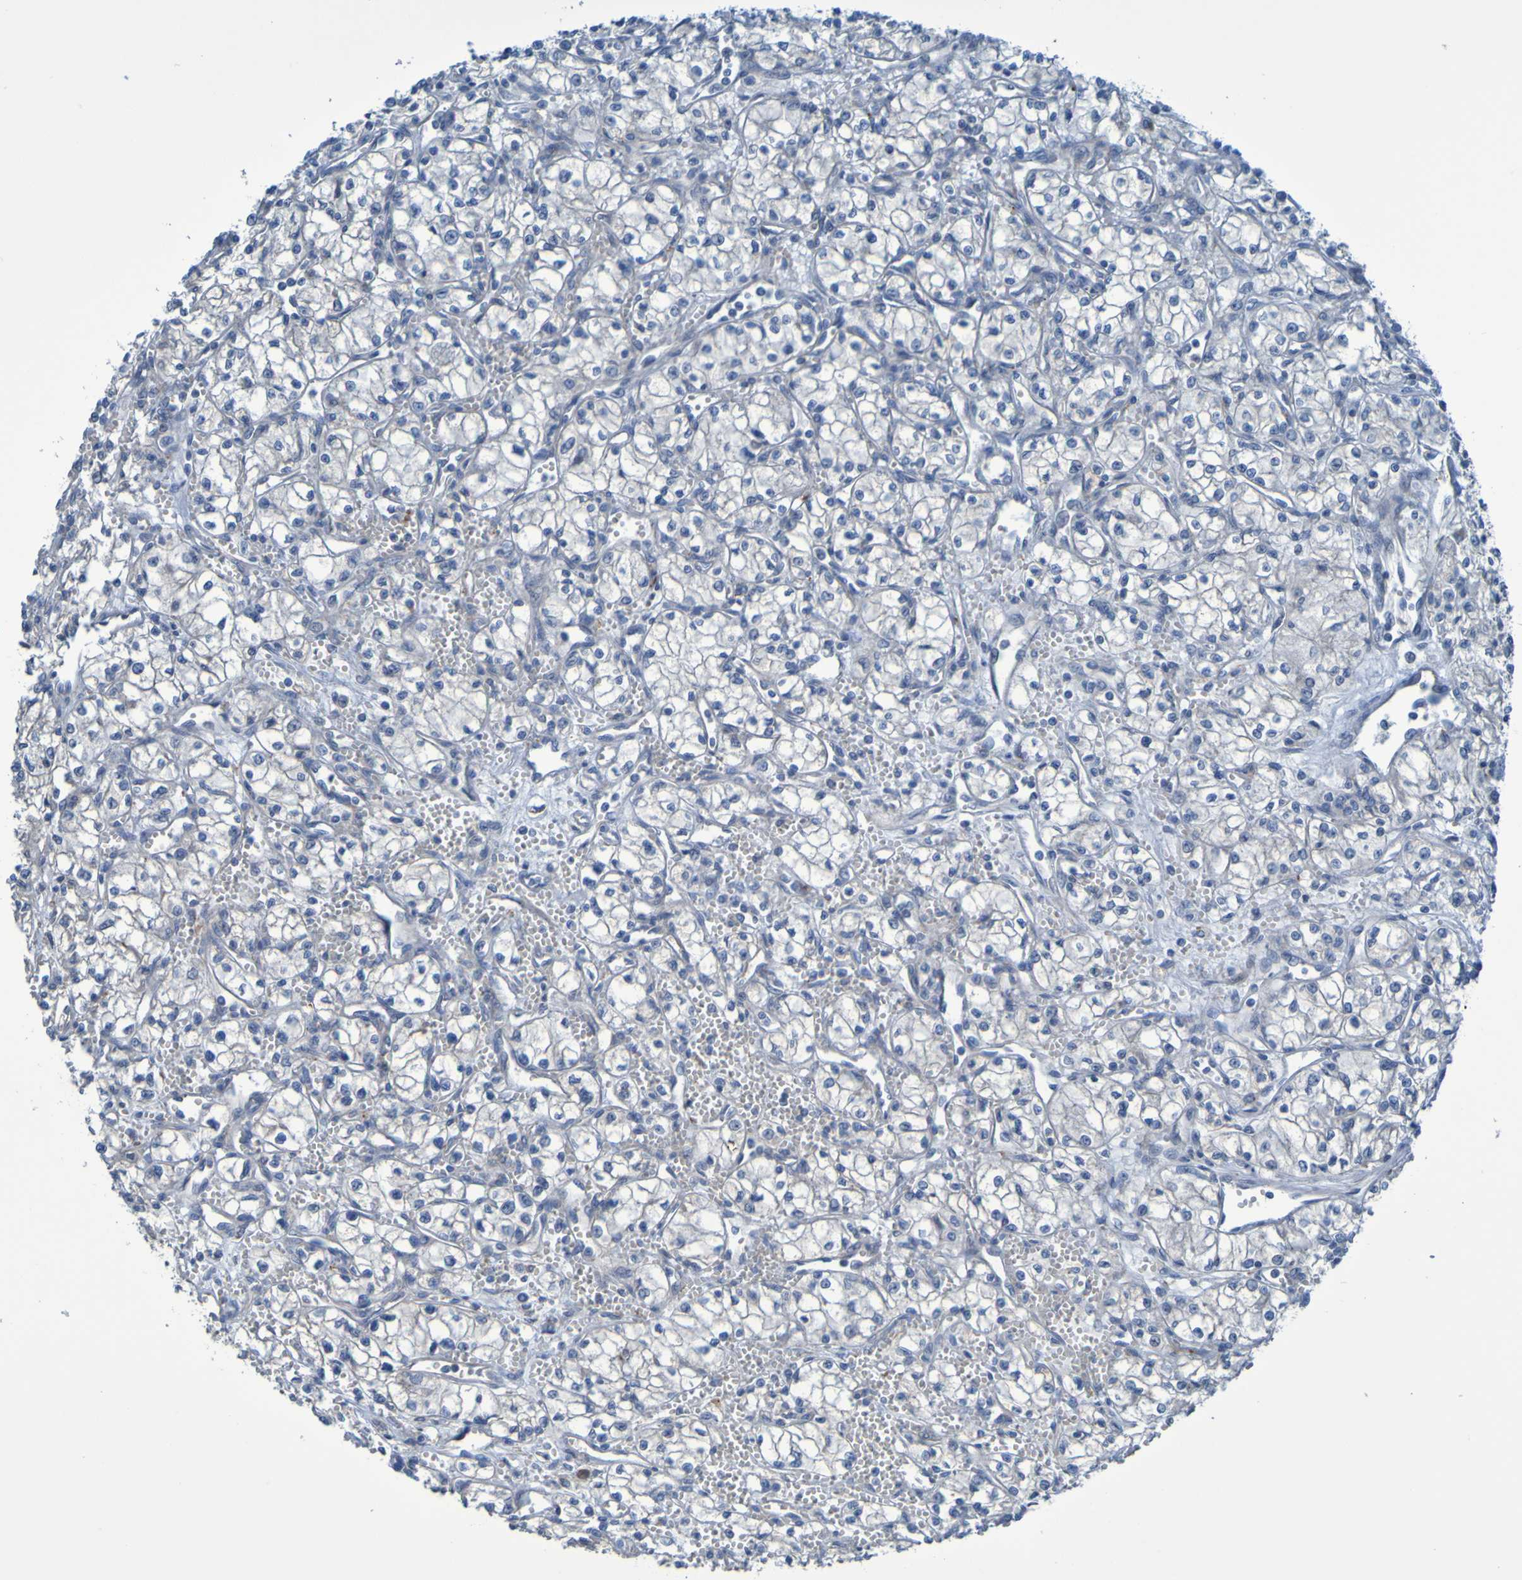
{"staining": {"intensity": "negative", "quantity": "none", "location": "none"}, "tissue": "renal cancer", "cell_type": "Tumor cells", "image_type": "cancer", "snomed": [{"axis": "morphology", "description": "Normal tissue, NOS"}, {"axis": "morphology", "description": "Adenocarcinoma, NOS"}, {"axis": "topography", "description": "Kidney"}], "caption": "IHC photomicrograph of human renal adenocarcinoma stained for a protein (brown), which shows no expression in tumor cells.", "gene": "NPRL3", "patient": {"sex": "male", "age": 59}}